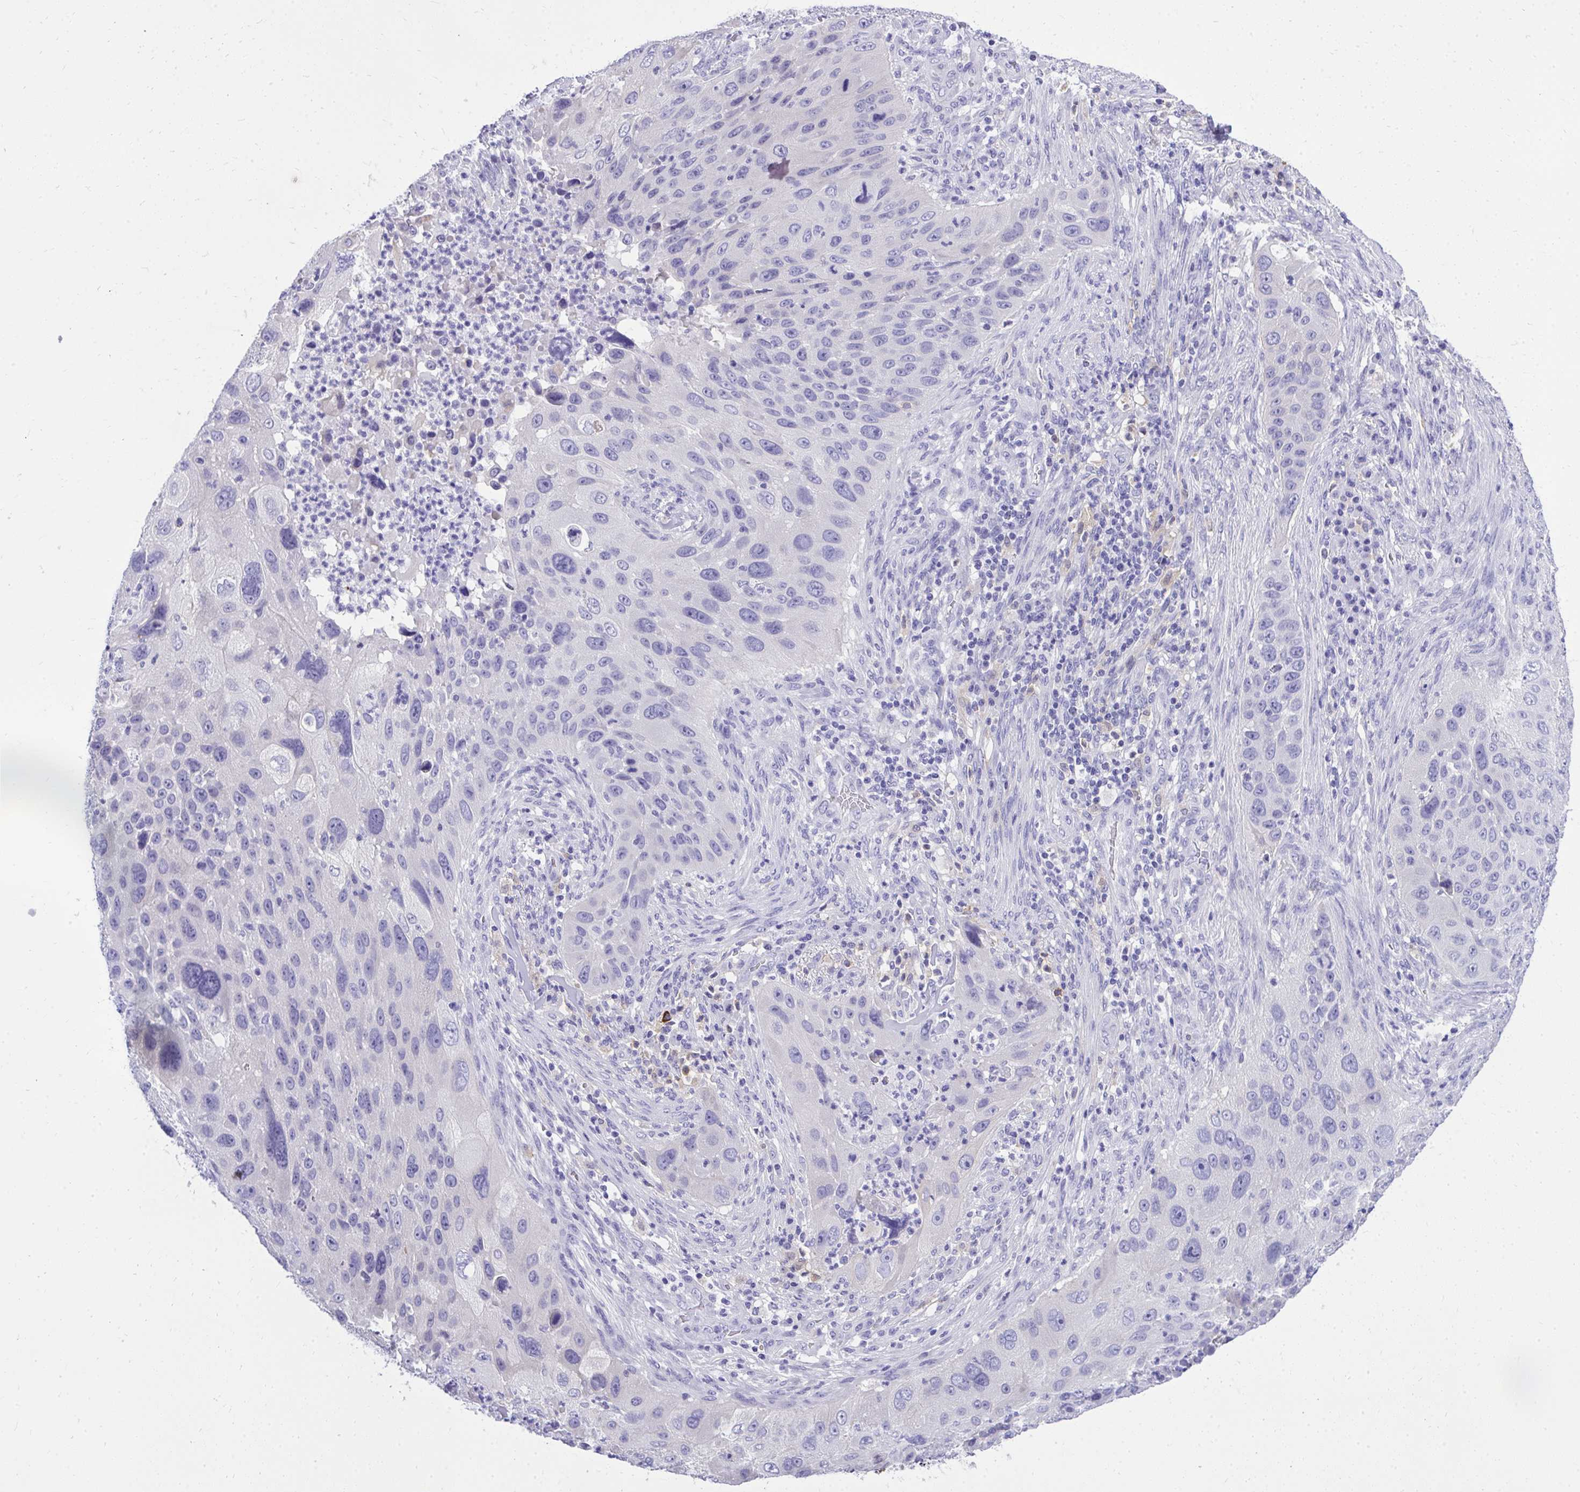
{"staining": {"intensity": "negative", "quantity": "none", "location": "none"}, "tissue": "lung cancer", "cell_type": "Tumor cells", "image_type": "cancer", "snomed": [{"axis": "morphology", "description": "Squamous cell carcinoma, NOS"}, {"axis": "topography", "description": "Lung"}], "caption": "There is no significant expression in tumor cells of squamous cell carcinoma (lung).", "gene": "PSD", "patient": {"sex": "male", "age": 63}}